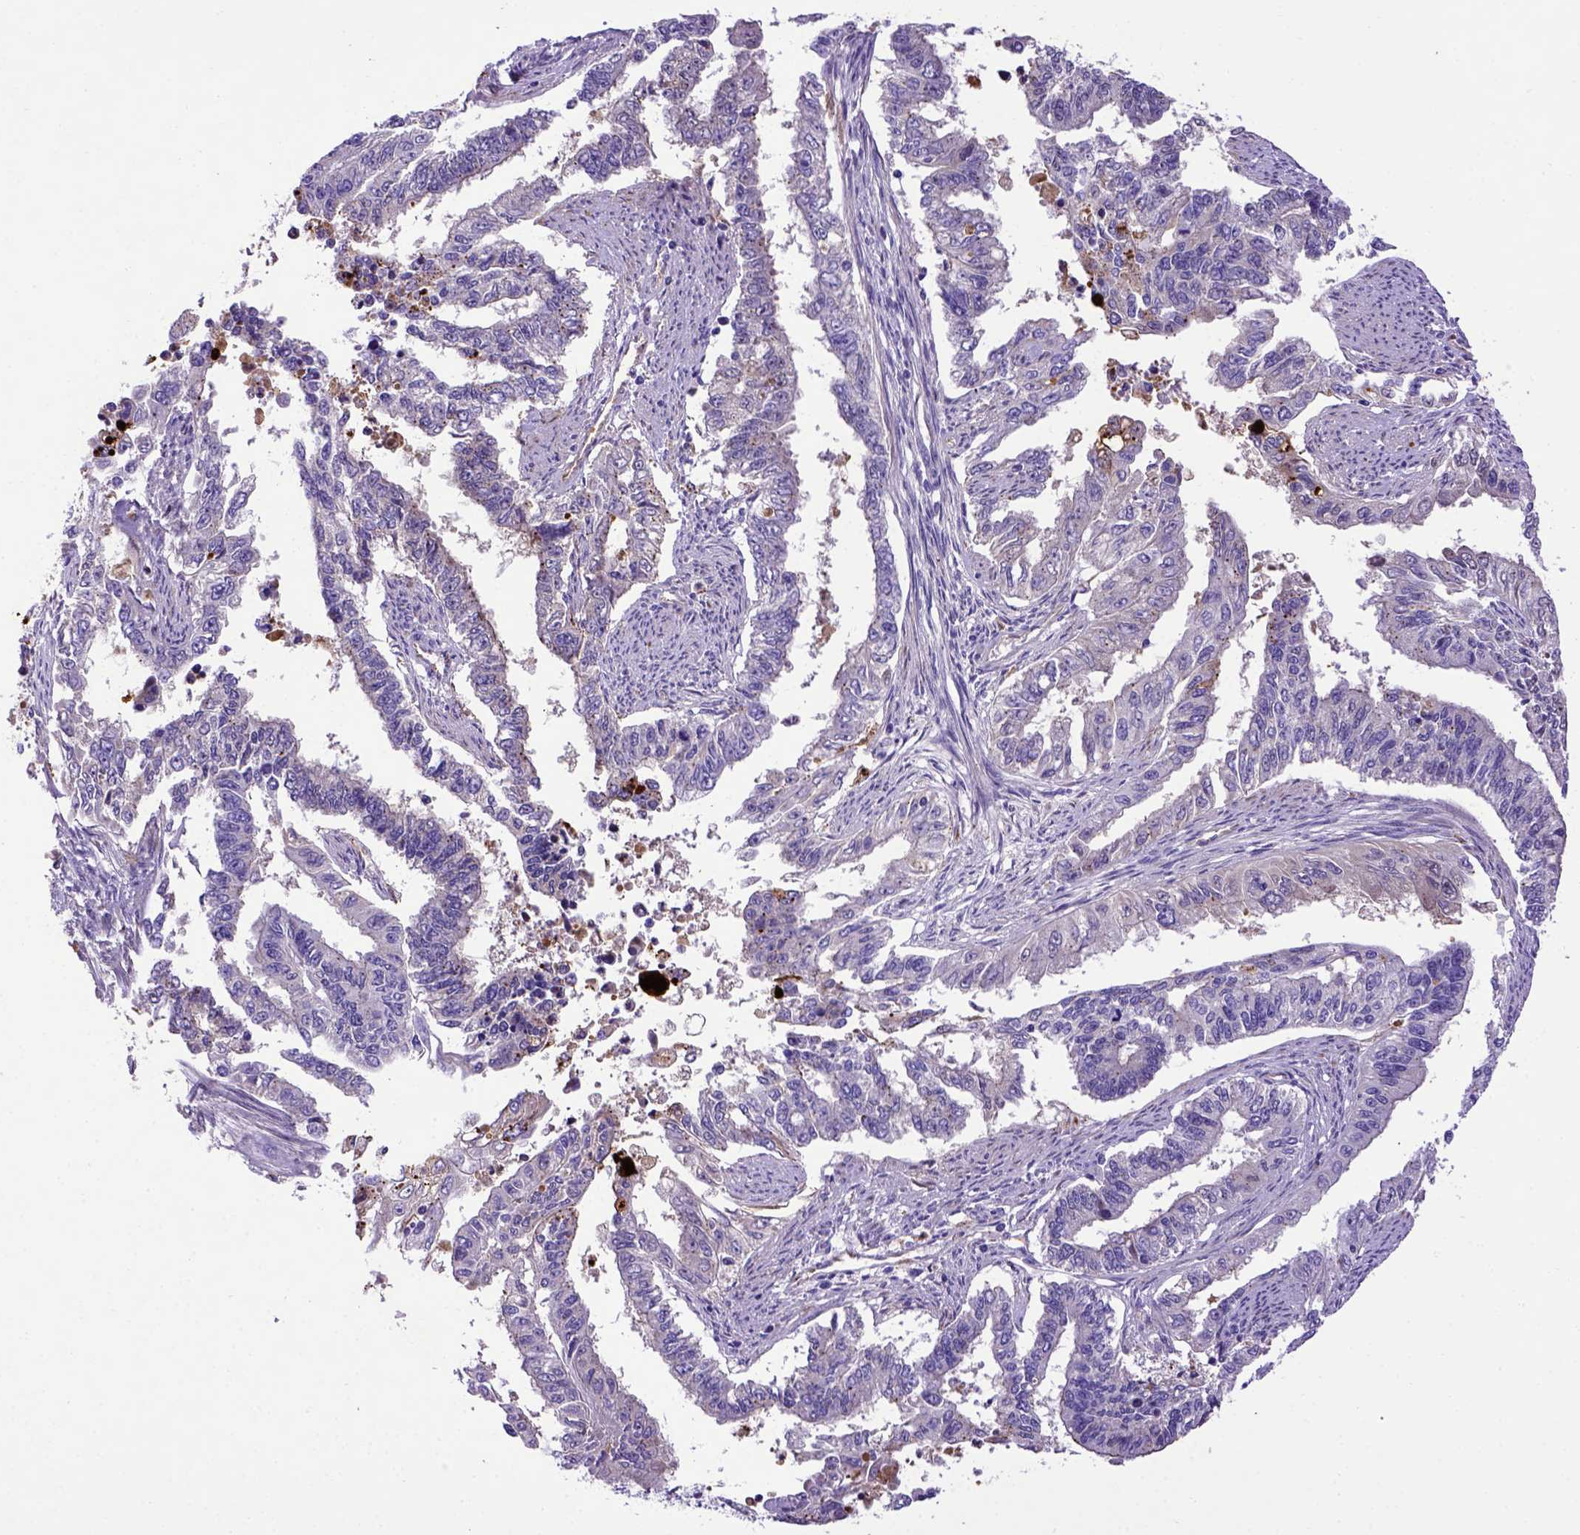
{"staining": {"intensity": "negative", "quantity": "none", "location": "none"}, "tissue": "endometrial cancer", "cell_type": "Tumor cells", "image_type": "cancer", "snomed": [{"axis": "morphology", "description": "Adenocarcinoma, NOS"}, {"axis": "topography", "description": "Uterus"}], "caption": "This is a histopathology image of IHC staining of endometrial cancer (adenocarcinoma), which shows no staining in tumor cells.", "gene": "ADAM12", "patient": {"sex": "female", "age": 59}}